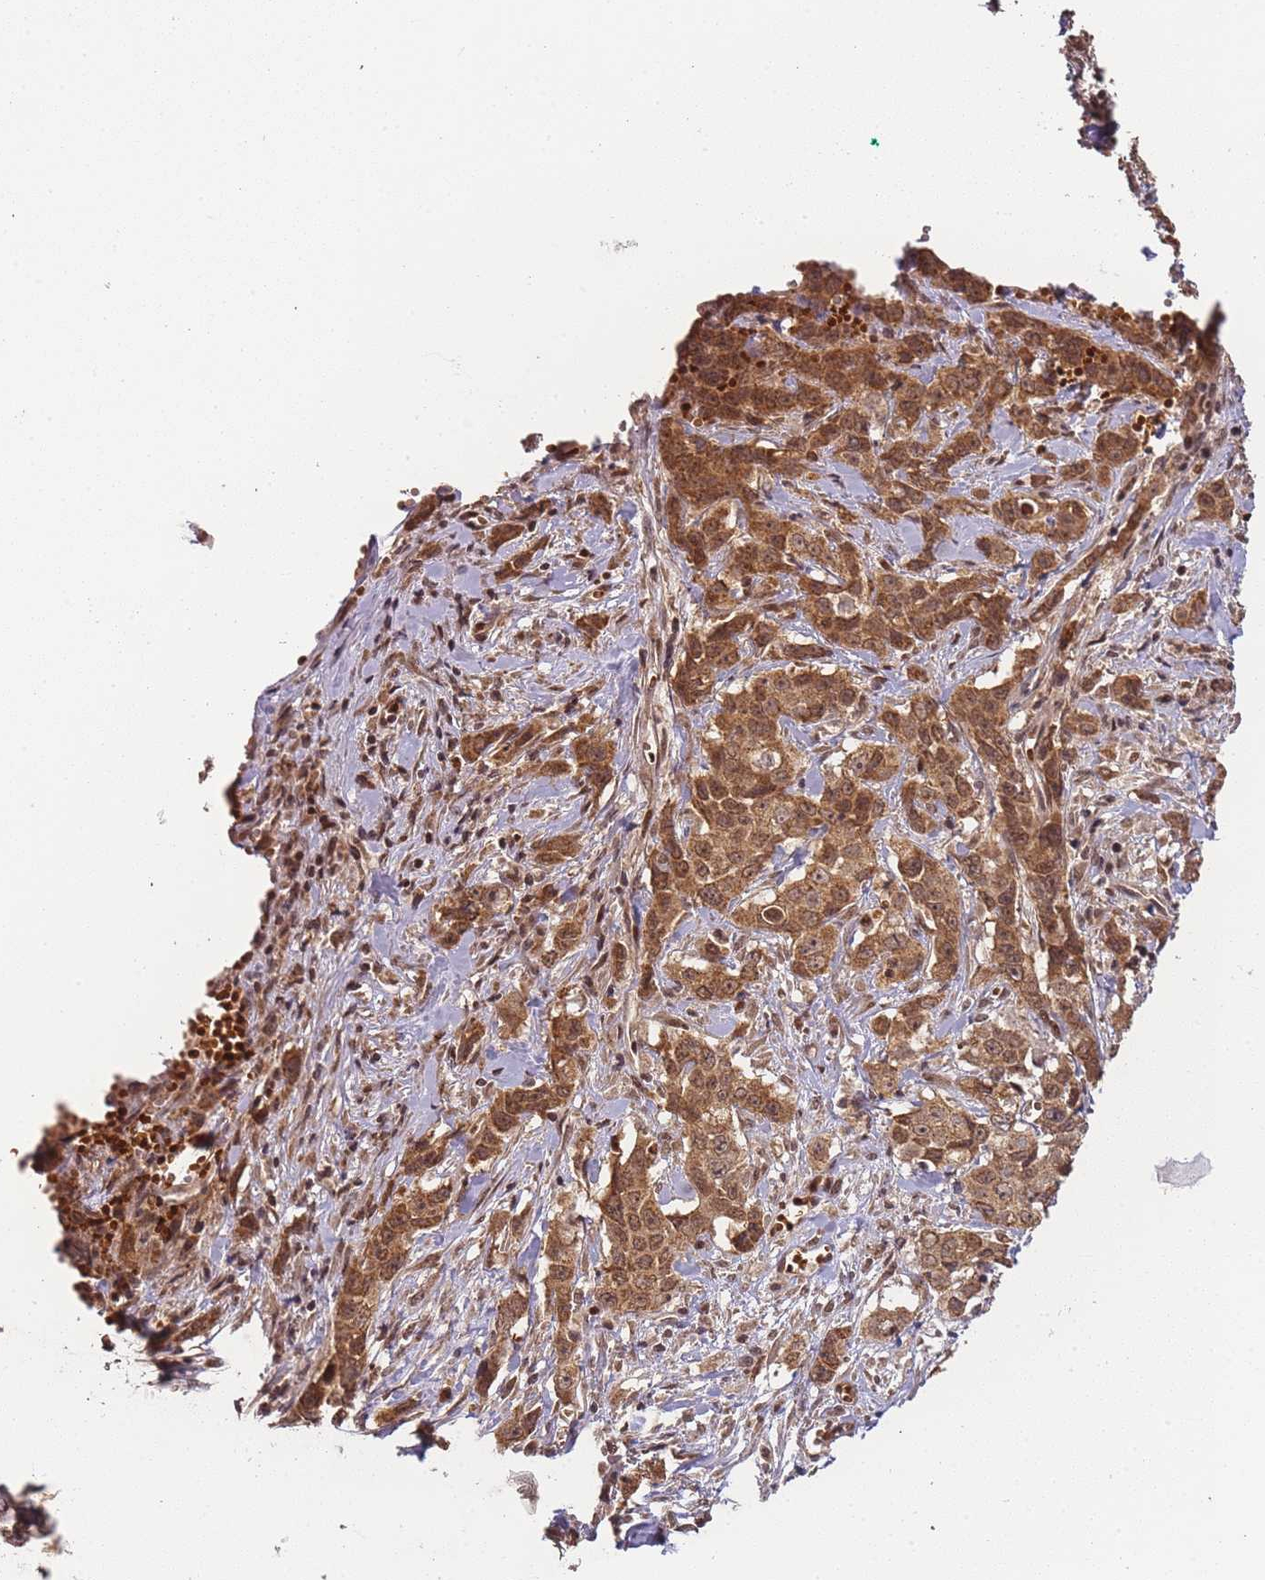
{"staining": {"intensity": "moderate", "quantity": ">75%", "location": "cytoplasmic/membranous,nuclear"}, "tissue": "stomach cancer", "cell_type": "Tumor cells", "image_type": "cancer", "snomed": [{"axis": "morphology", "description": "Adenocarcinoma, NOS"}, {"axis": "topography", "description": "Stomach, upper"}], "caption": "Tumor cells display medium levels of moderate cytoplasmic/membranous and nuclear positivity in about >75% of cells in human stomach cancer. Nuclei are stained in blue.", "gene": "ZNF497", "patient": {"sex": "male", "age": 62}}